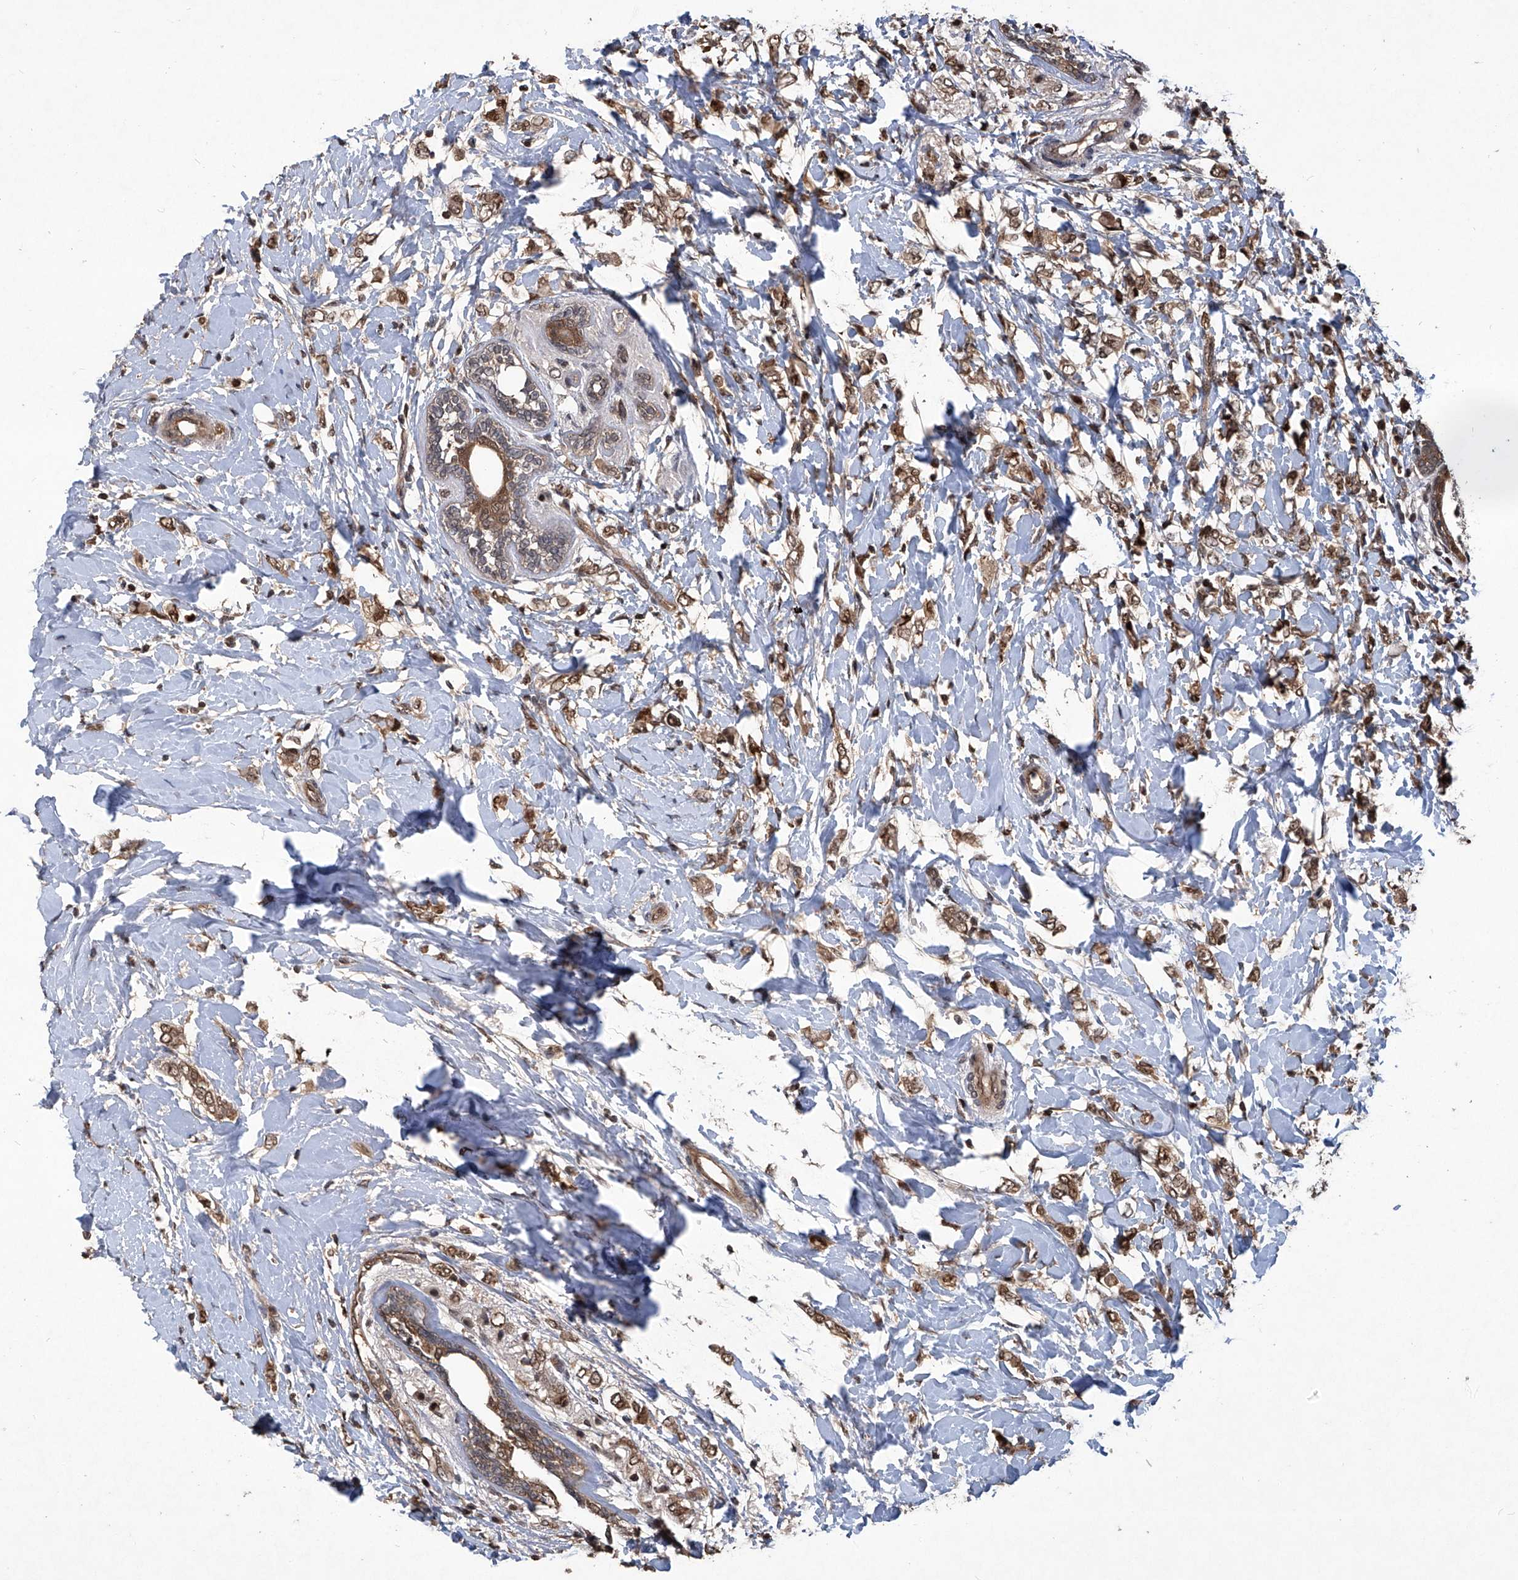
{"staining": {"intensity": "moderate", "quantity": ">75%", "location": "nuclear"}, "tissue": "breast cancer", "cell_type": "Tumor cells", "image_type": "cancer", "snomed": [{"axis": "morphology", "description": "Normal tissue, NOS"}, {"axis": "morphology", "description": "Lobular carcinoma"}, {"axis": "topography", "description": "Breast"}], "caption": "Protein analysis of lobular carcinoma (breast) tissue demonstrates moderate nuclear expression in about >75% of tumor cells. (DAB (3,3'-diaminobenzidine) IHC with brightfield microscopy, high magnification).", "gene": "PSMB1", "patient": {"sex": "female", "age": 47}}